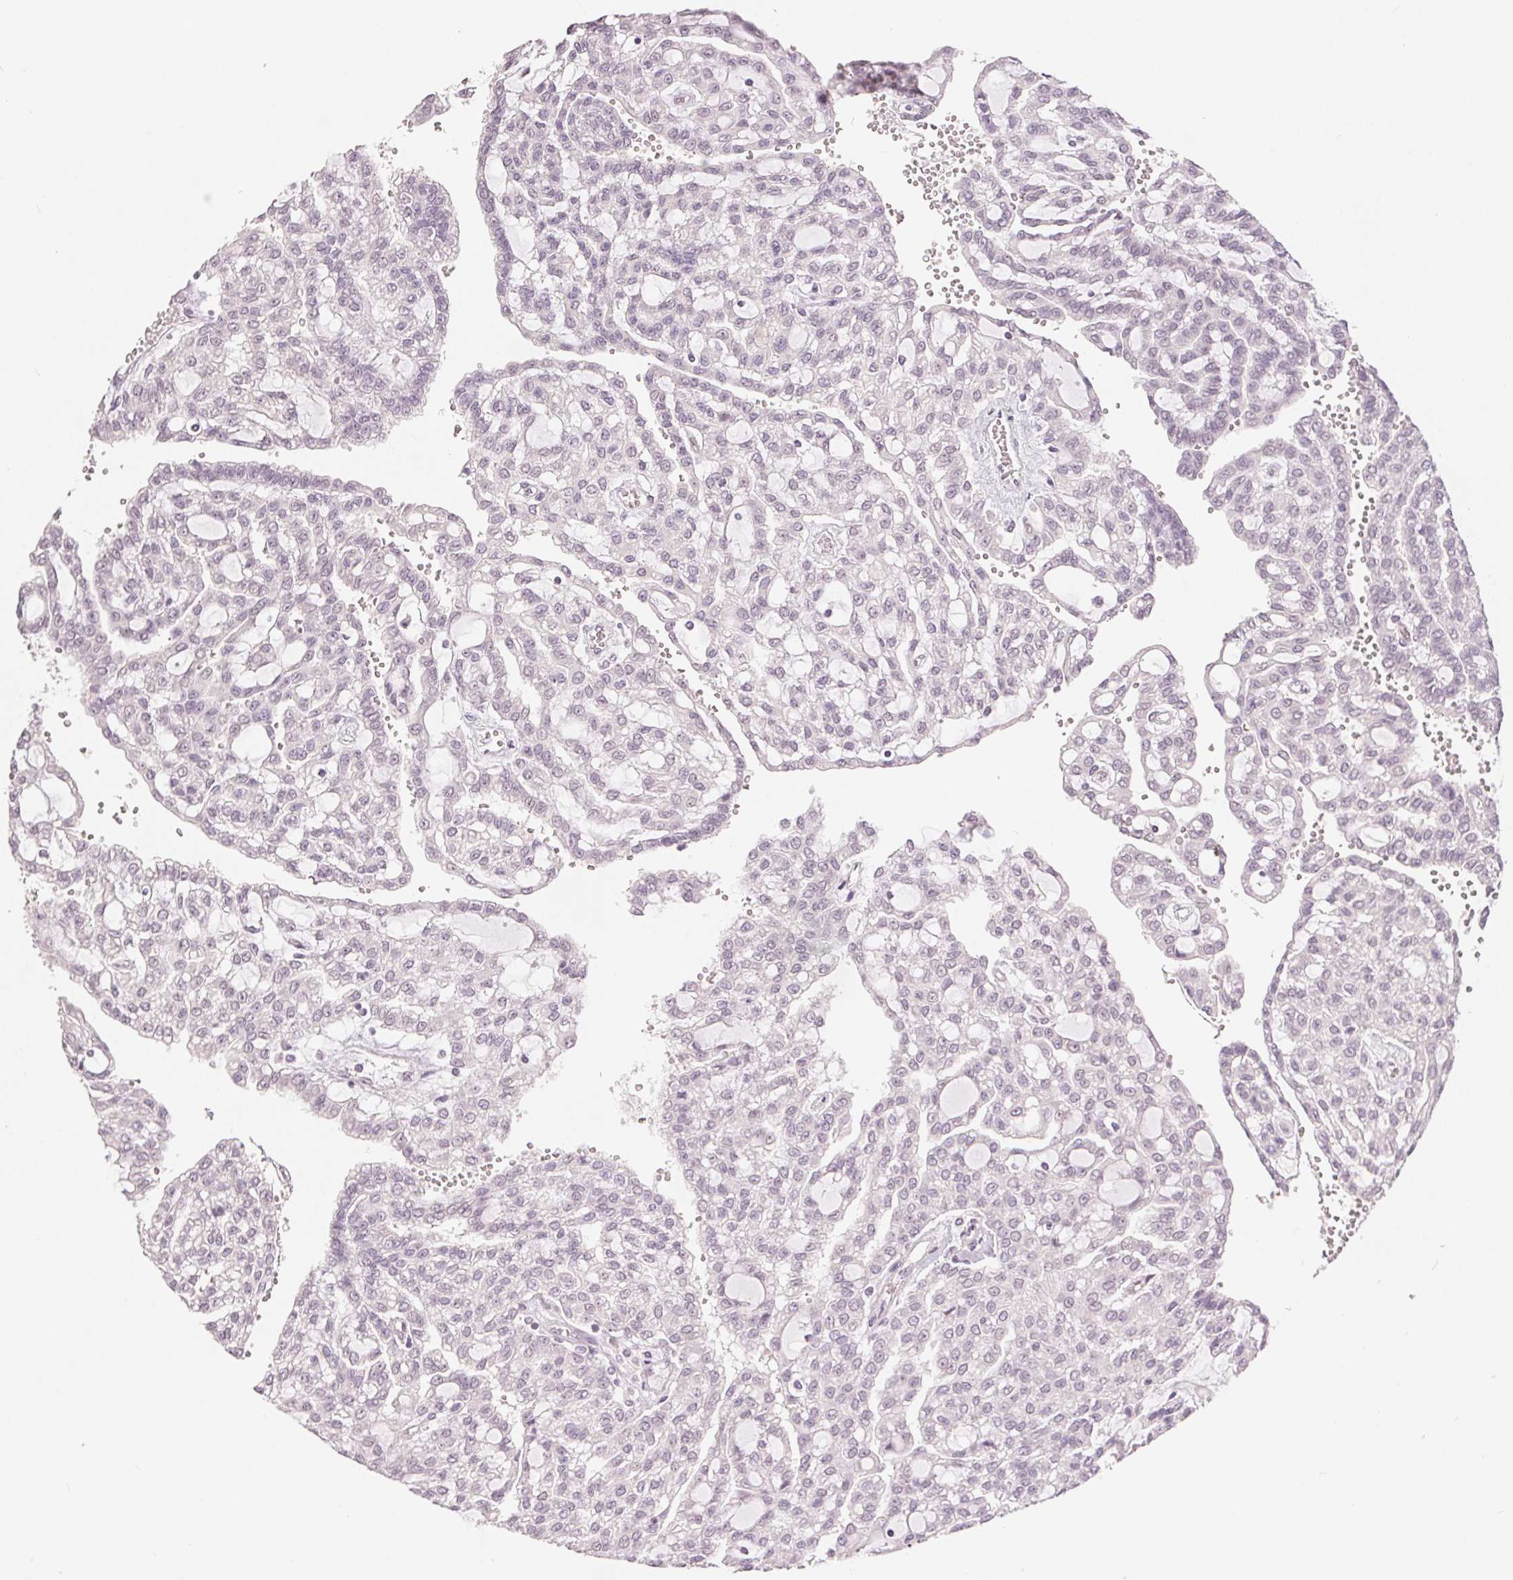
{"staining": {"intensity": "negative", "quantity": "none", "location": "none"}, "tissue": "renal cancer", "cell_type": "Tumor cells", "image_type": "cancer", "snomed": [{"axis": "morphology", "description": "Adenocarcinoma, NOS"}, {"axis": "topography", "description": "Kidney"}], "caption": "The IHC photomicrograph has no significant staining in tumor cells of renal cancer tissue.", "gene": "SLC27A5", "patient": {"sex": "male", "age": 63}}